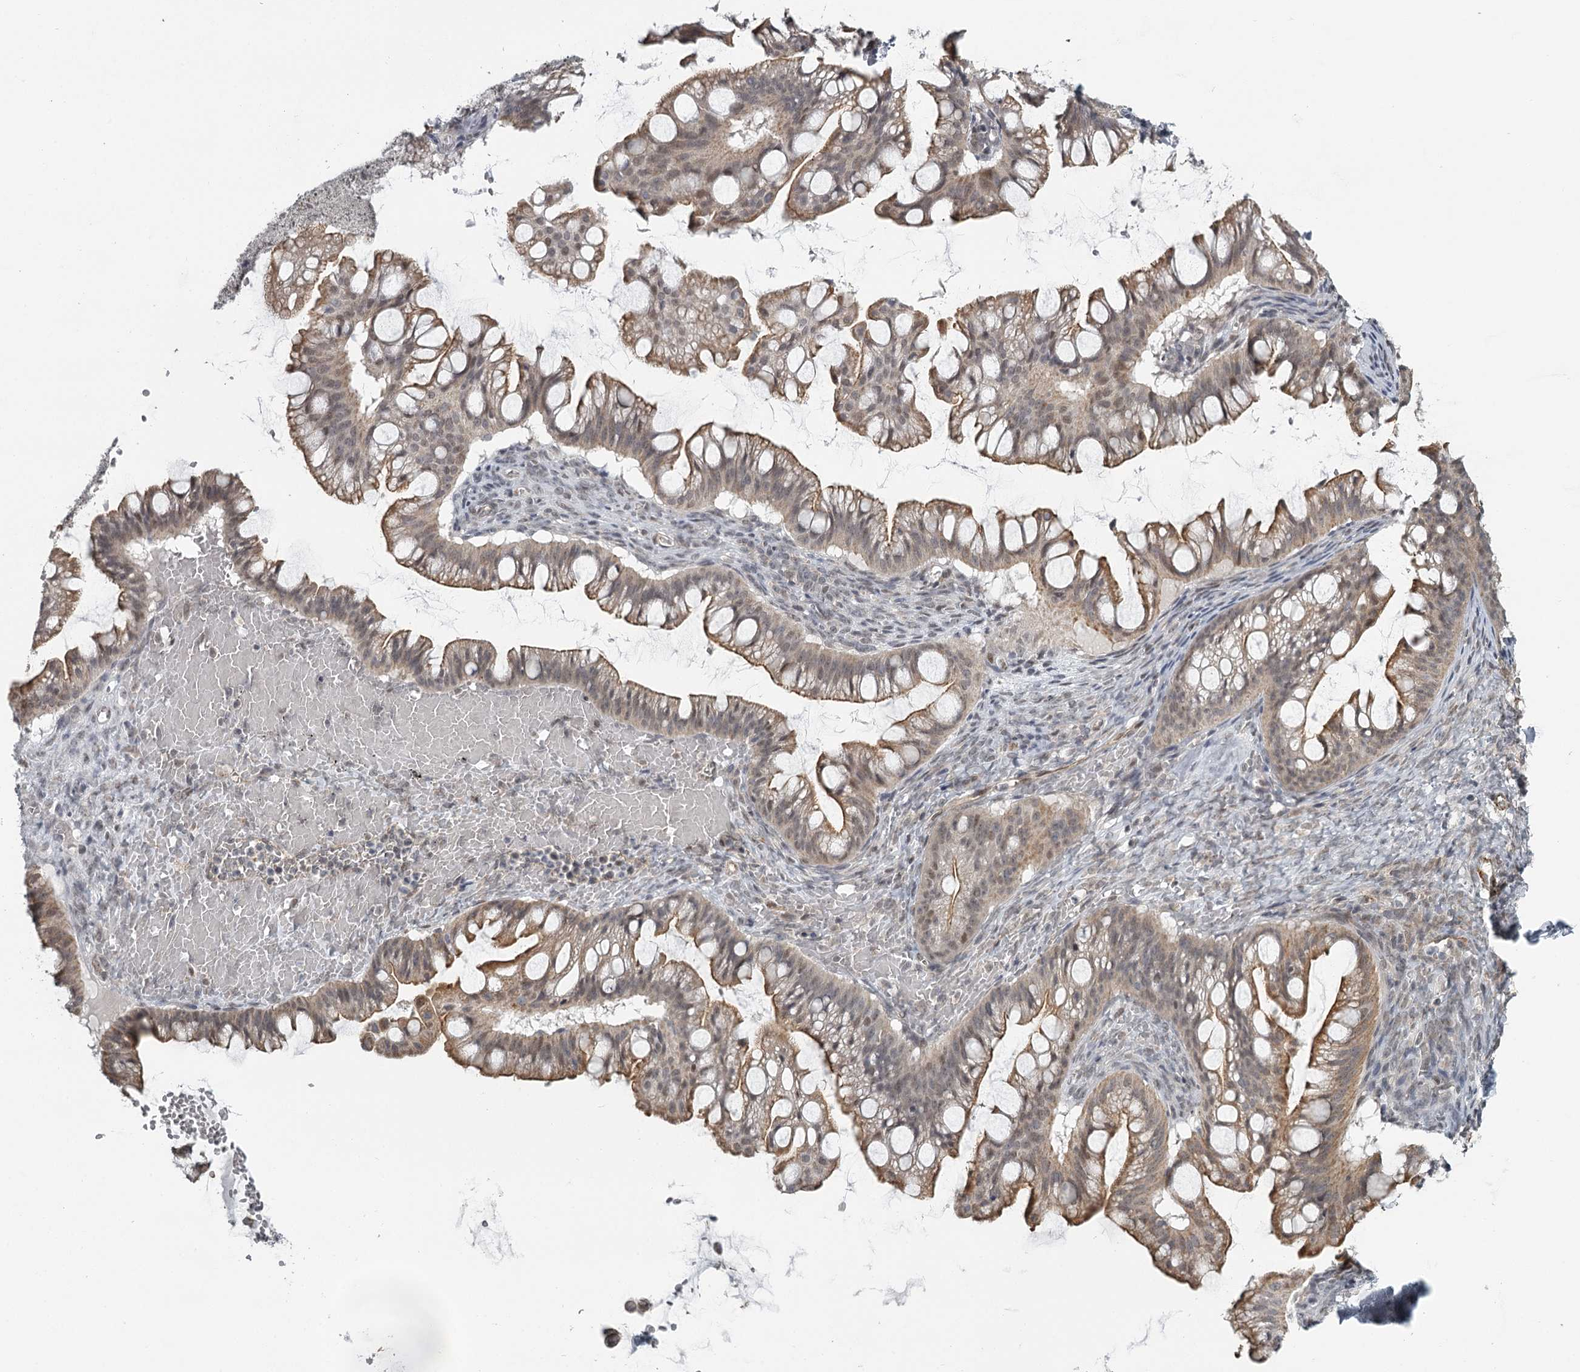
{"staining": {"intensity": "moderate", "quantity": ">75%", "location": "cytoplasmic/membranous,nuclear"}, "tissue": "ovarian cancer", "cell_type": "Tumor cells", "image_type": "cancer", "snomed": [{"axis": "morphology", "description": "Cystadenocarcinoma, mucinous, NOS"}, {"axis": "topography", "description": "Ovary"}], "caption": "Immunohistochemistry (DAB) staining of human mucinous cystadenocarcinoma (ovarian) shows moderate cytoplasmic/membranous and nuclear protein staining in about >75% of tumor cells. Nuclei are stained in blue.", "gene": "FAM13C", "patient": {"sex": "female", "age": 73}}